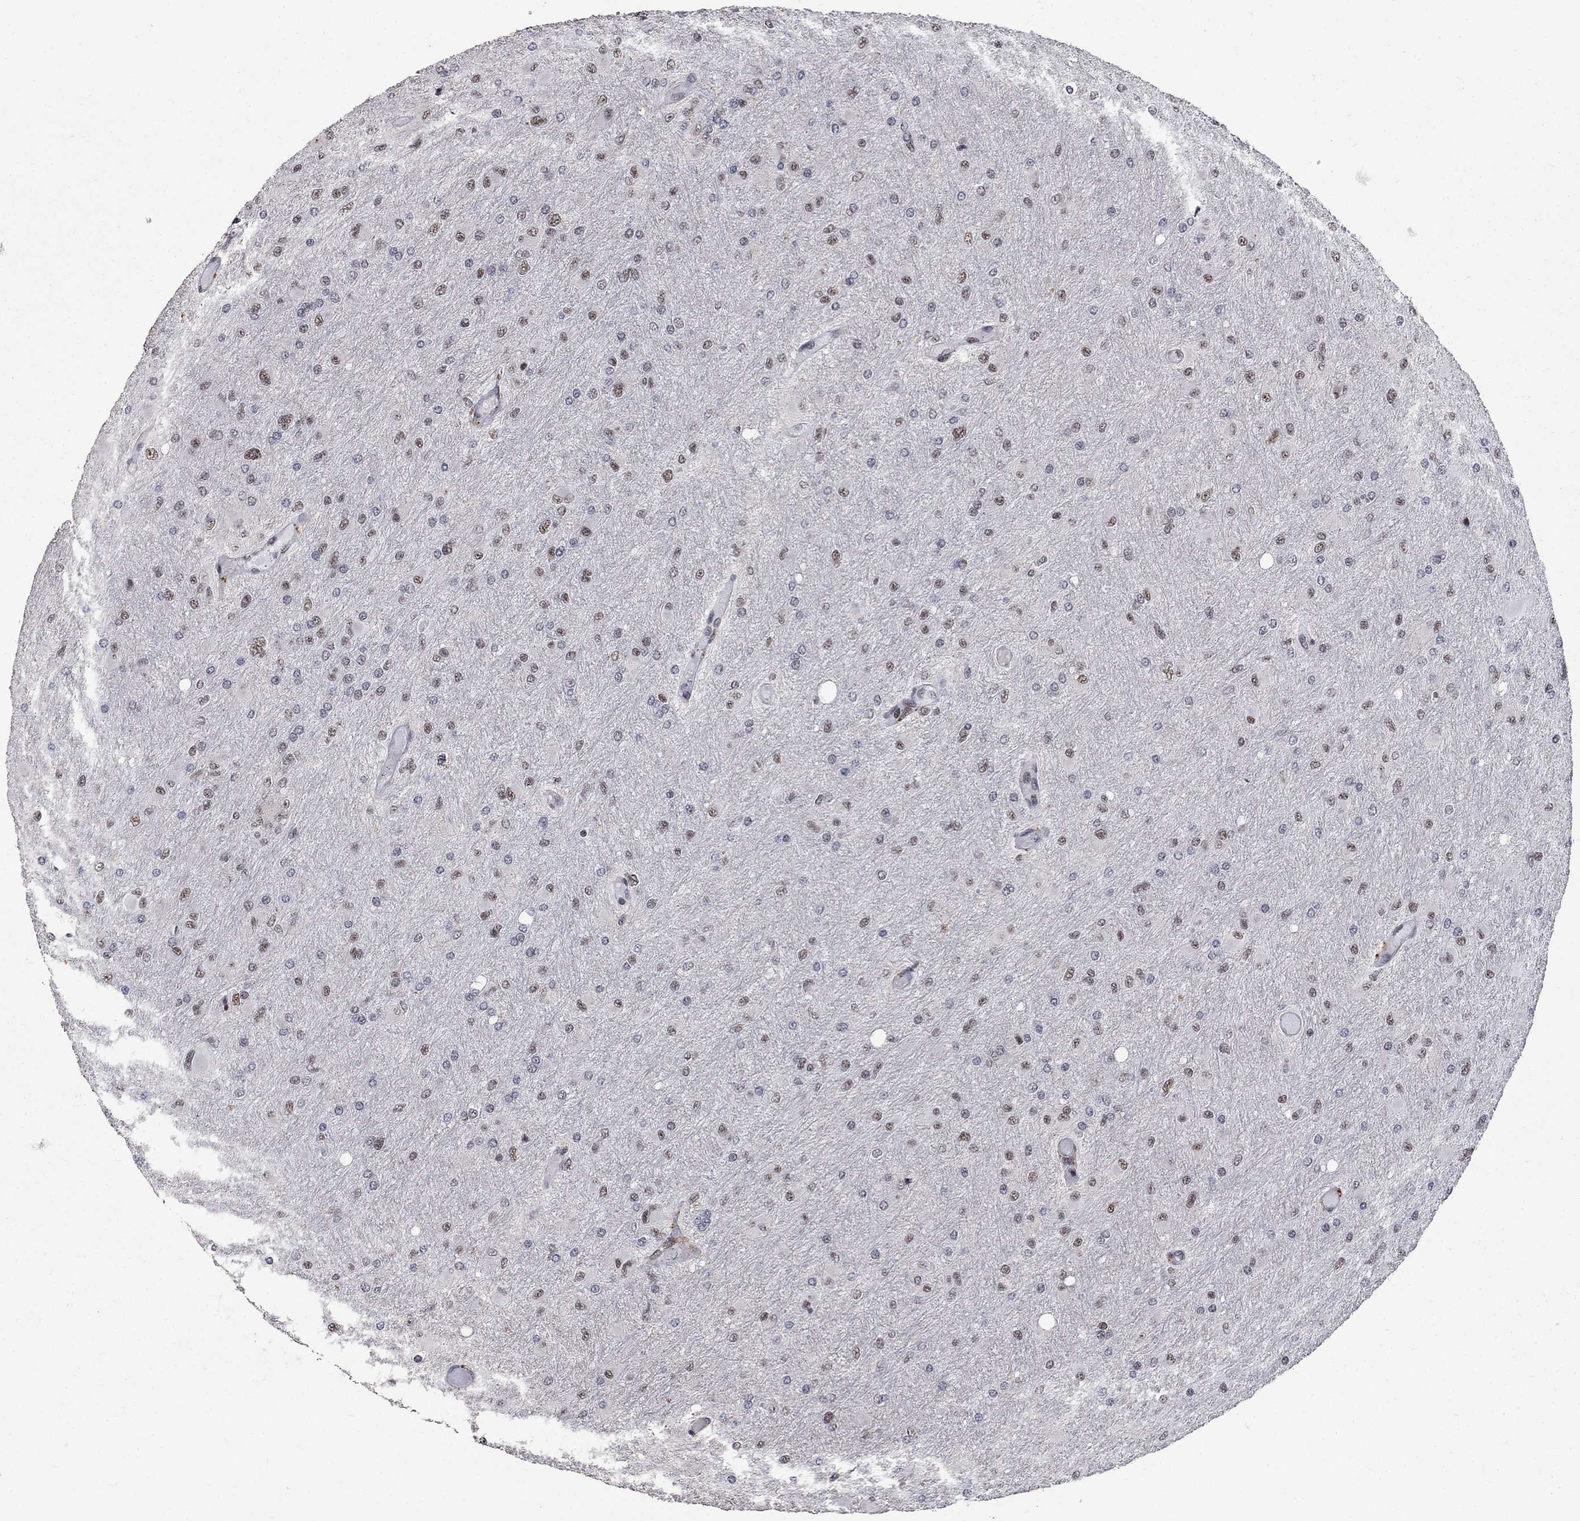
{"staining": {"intensity": "moderate", "quantity": "25%-75%", "location": "nuclear"}, "tissue": "glioma", "cell_type": "Tumor cells", "image_type": "cancer", "snomed": [{"axis": "morphology", "description": "Glioma, malignant, High grade"}, {"axis": "topography", "description": "Cerebral cortex"}], "caption": "Moderate nuclear protein expression is present in approximately 25%-75% of tumor cells in glioma.", "gene": "PNISR", "patient": {"sex": "female", "age": 36}}